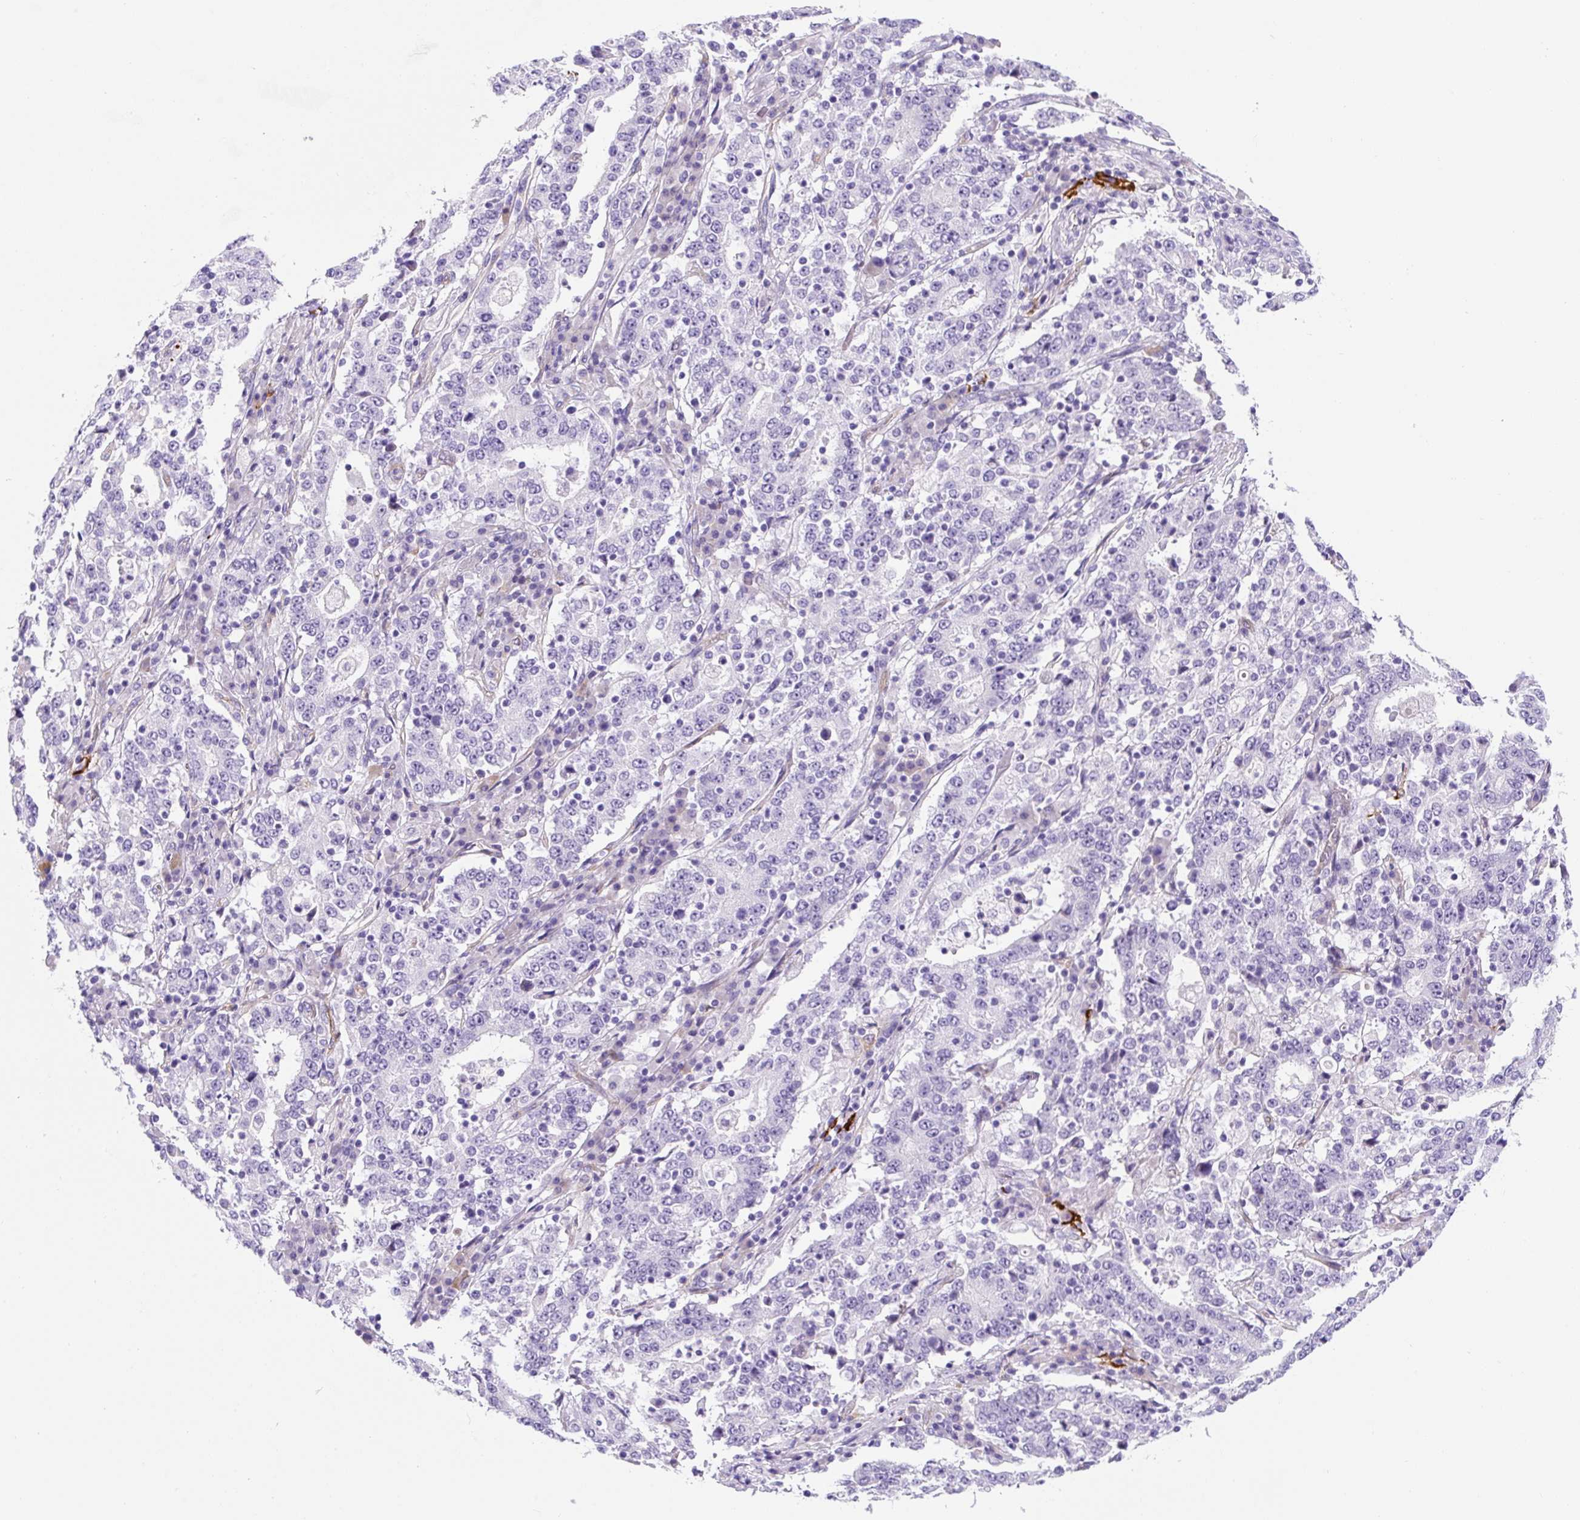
{"staining": {"intensity": "negative", "quantity": "none", "location": "none"}, "tissue": "stomach cancer", "cell_type": "Tumor cells", "image_type": "cancer", "snomed": [{"axis": "morphology", "description": "Adenocarcinoma, NOS"}, {"axis": "topography", "description": "Stomach"}], "caption": "Human adenocarcinoma (stomach) stained for a protein using immunohistochemistry reveals no staining in tumor cells.", "gene": "ASB4", "patient": {"sex": "male", "age": 59}}